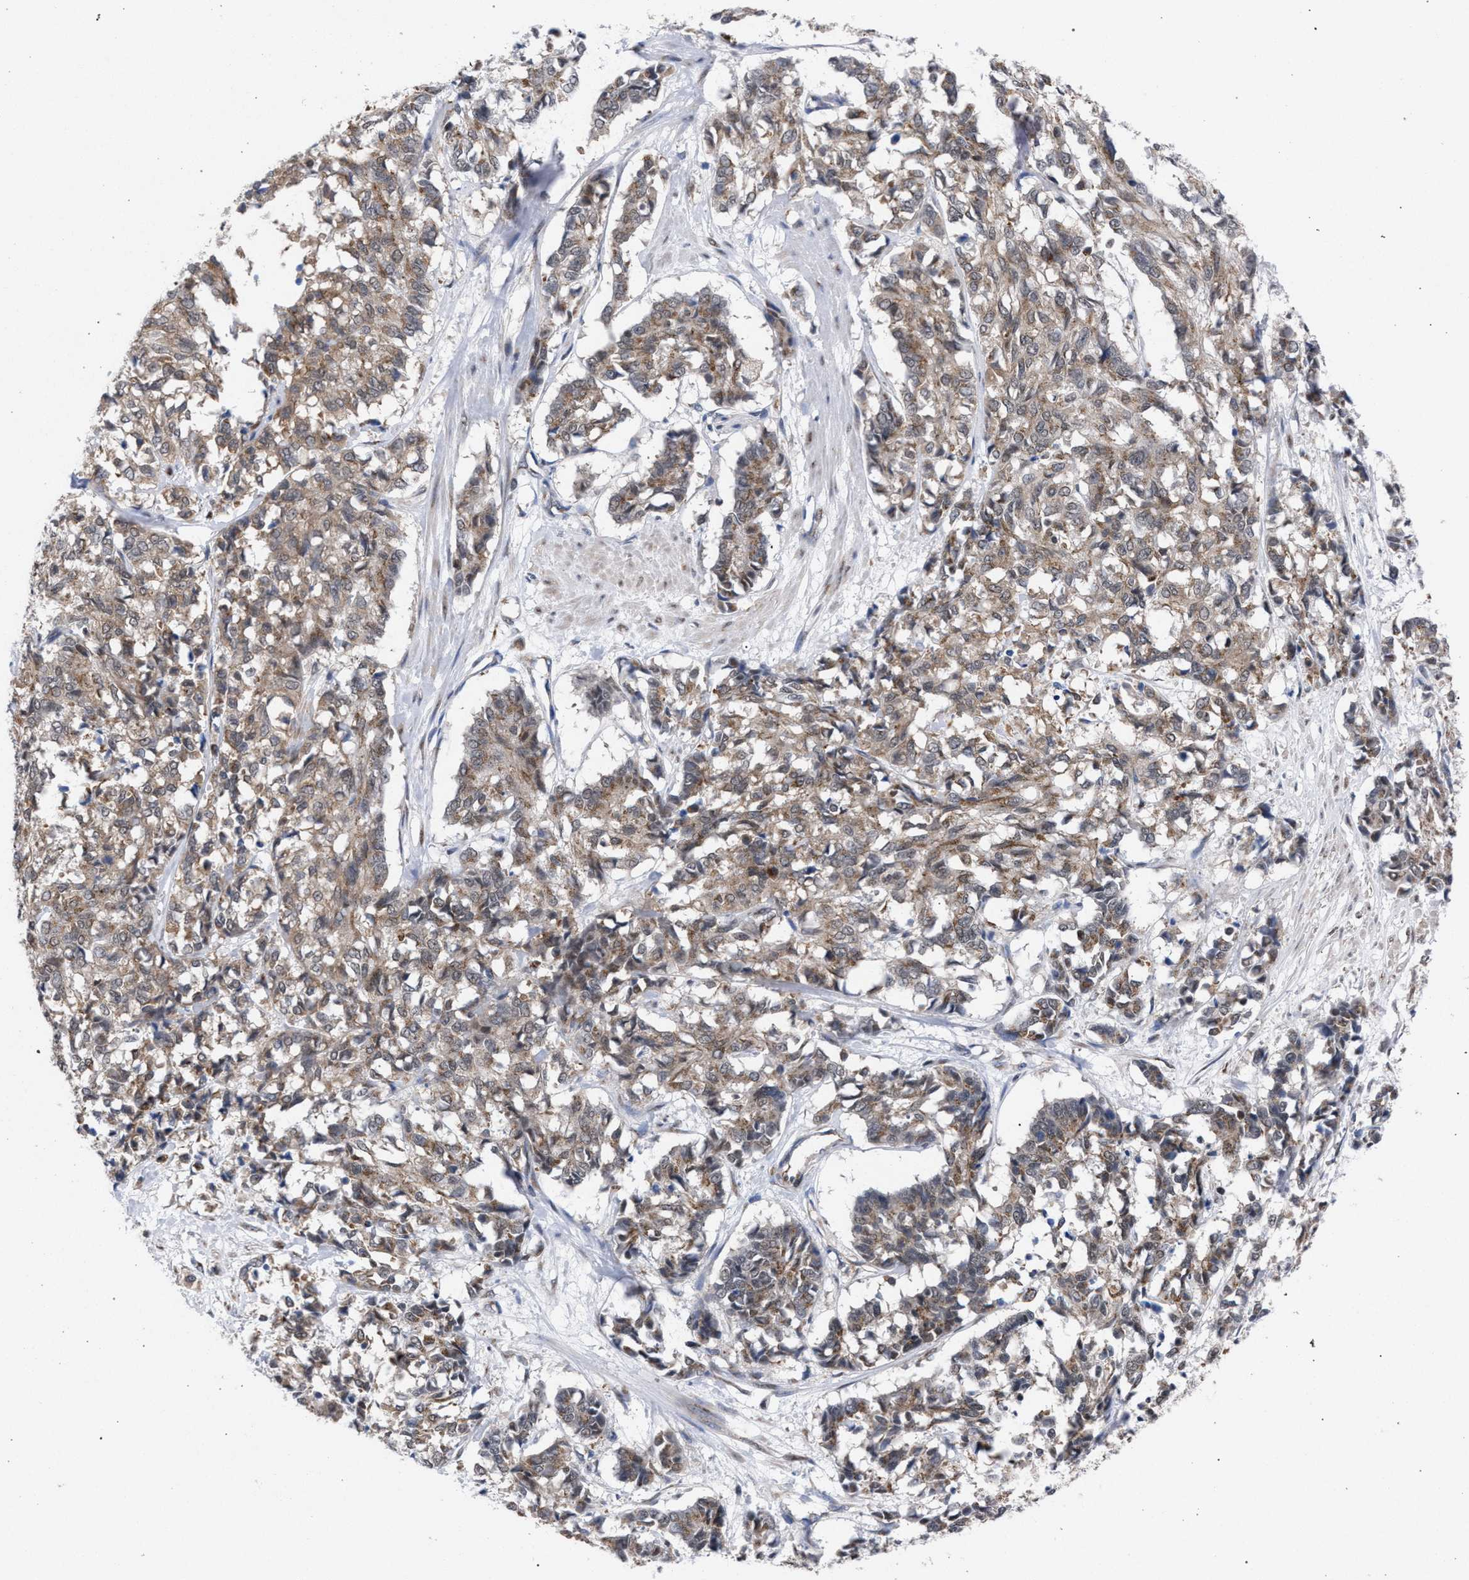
{"staining": {"intensity": "moderate", "quantity": ">75%", "location": "cytoplasmic/membranous"}, "tissue": "cervical cancer", "cell_type": "Tumor cells", "image_type": "cancer", "snomed": [{"axis": "morphology", "description": "Squamous cell carcinoma, NOS"}, {"axis": "topography", "description": "Cervix"}], "caption": "Cervical cancer stained for a protein demonstrates moderate cytoplasmic/membranous positivity in tumor cells.", "gene": "GOLGA2", "patient": {"sex": "female", "age": 35}}